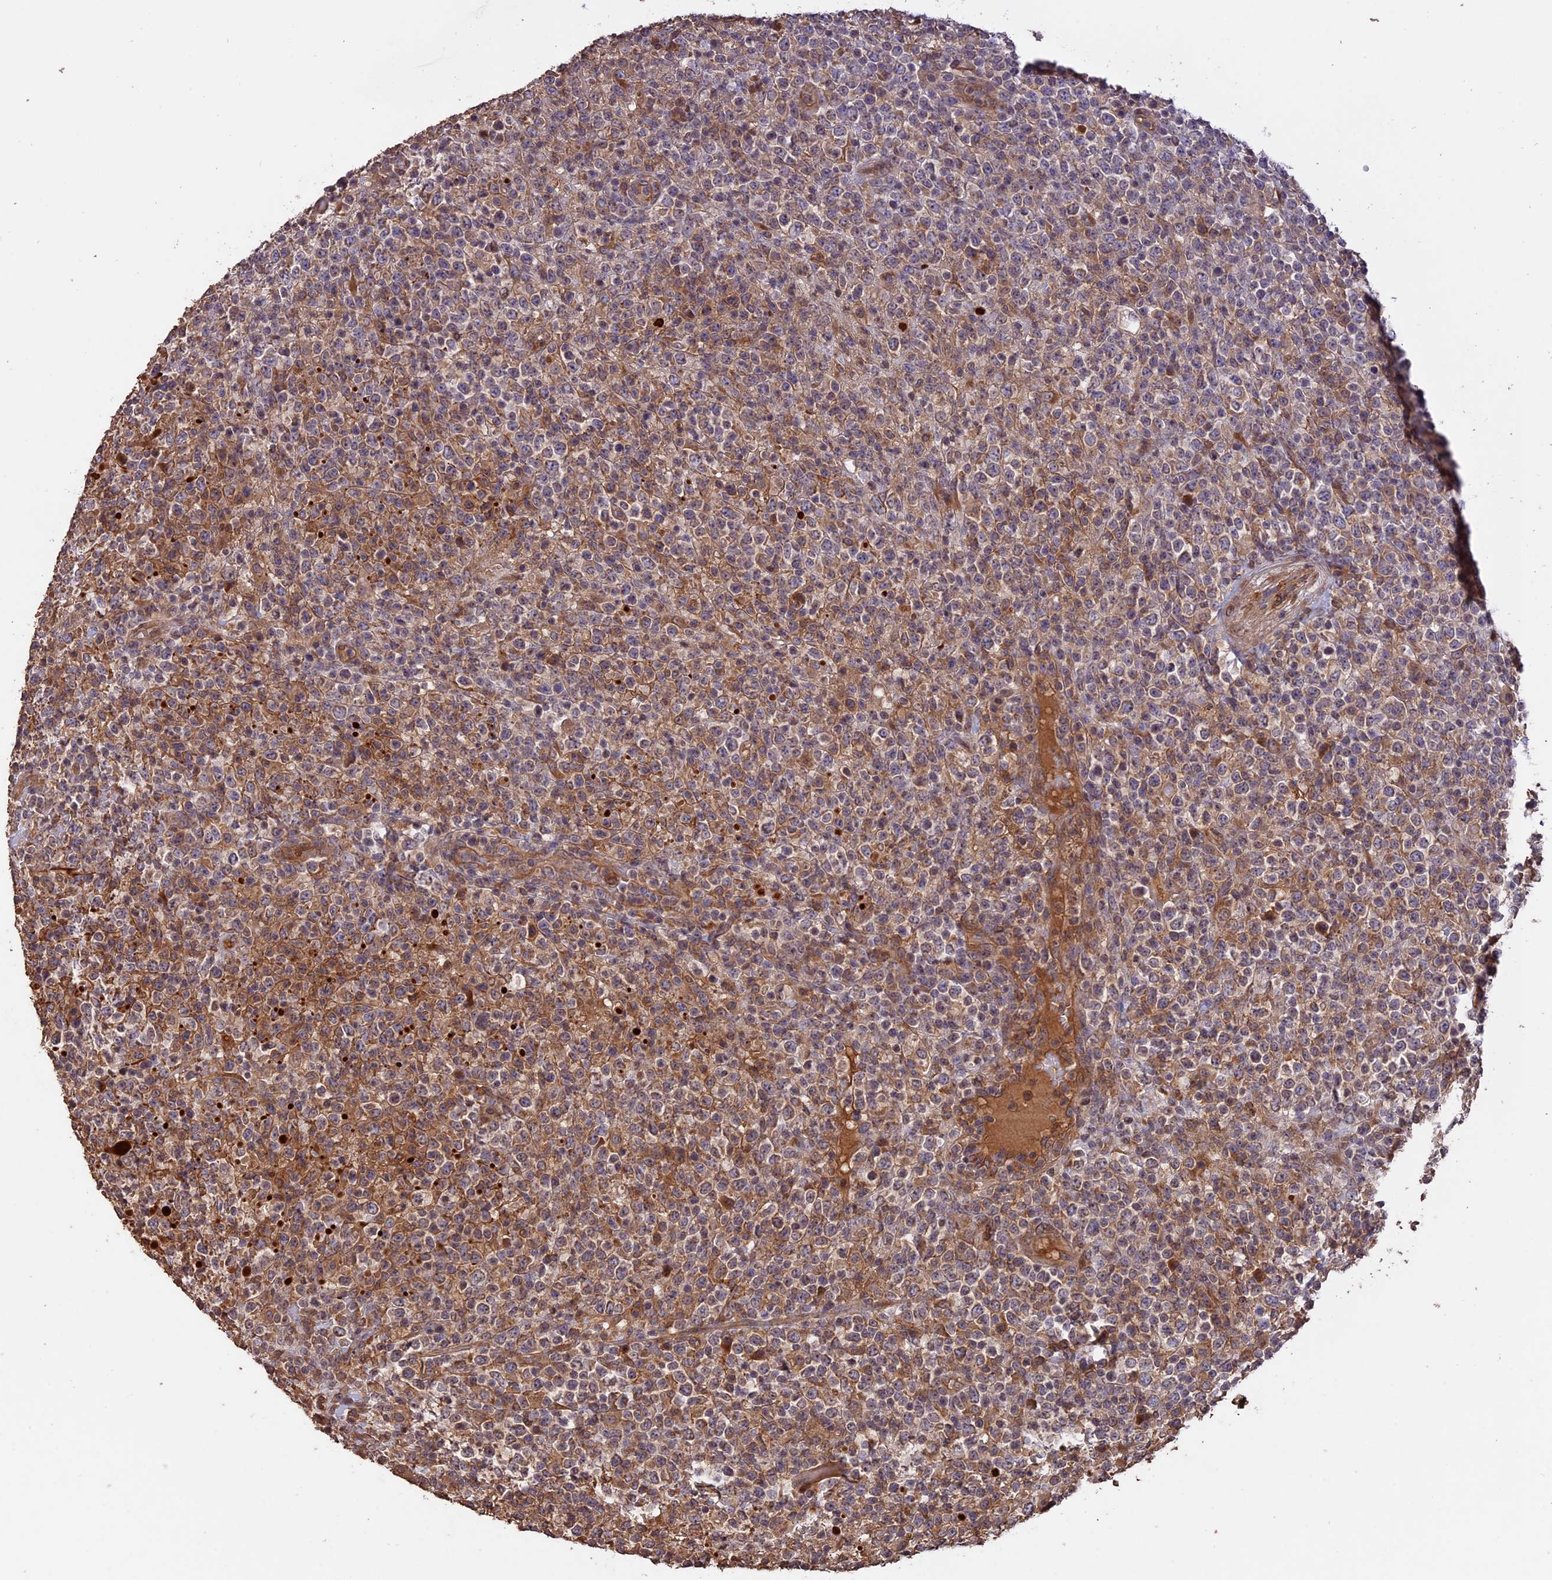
{"staining": {"intensity": "weak", "quantity": "25%-75%", "location": "cytoplasmic/membranous"}, "tissue": "lymphoma", "cell_type": "Tumor cells", "image_type": "cancer", "snomed": [{"axis": "morphology", "description": "Malignant lymphoma, non-Hodgkin's type, High grade"}, {"axis": "topography", "description": "Colon"}], "caption": "Lymphoma tissue exhibits weak cytoplasmic/membranous positivity in approximately 25%-75% of tumor cells, visualized by immunohistochemistry.", "gene": "RASAL1", "patient": {"sex": "female", "age": 53}}